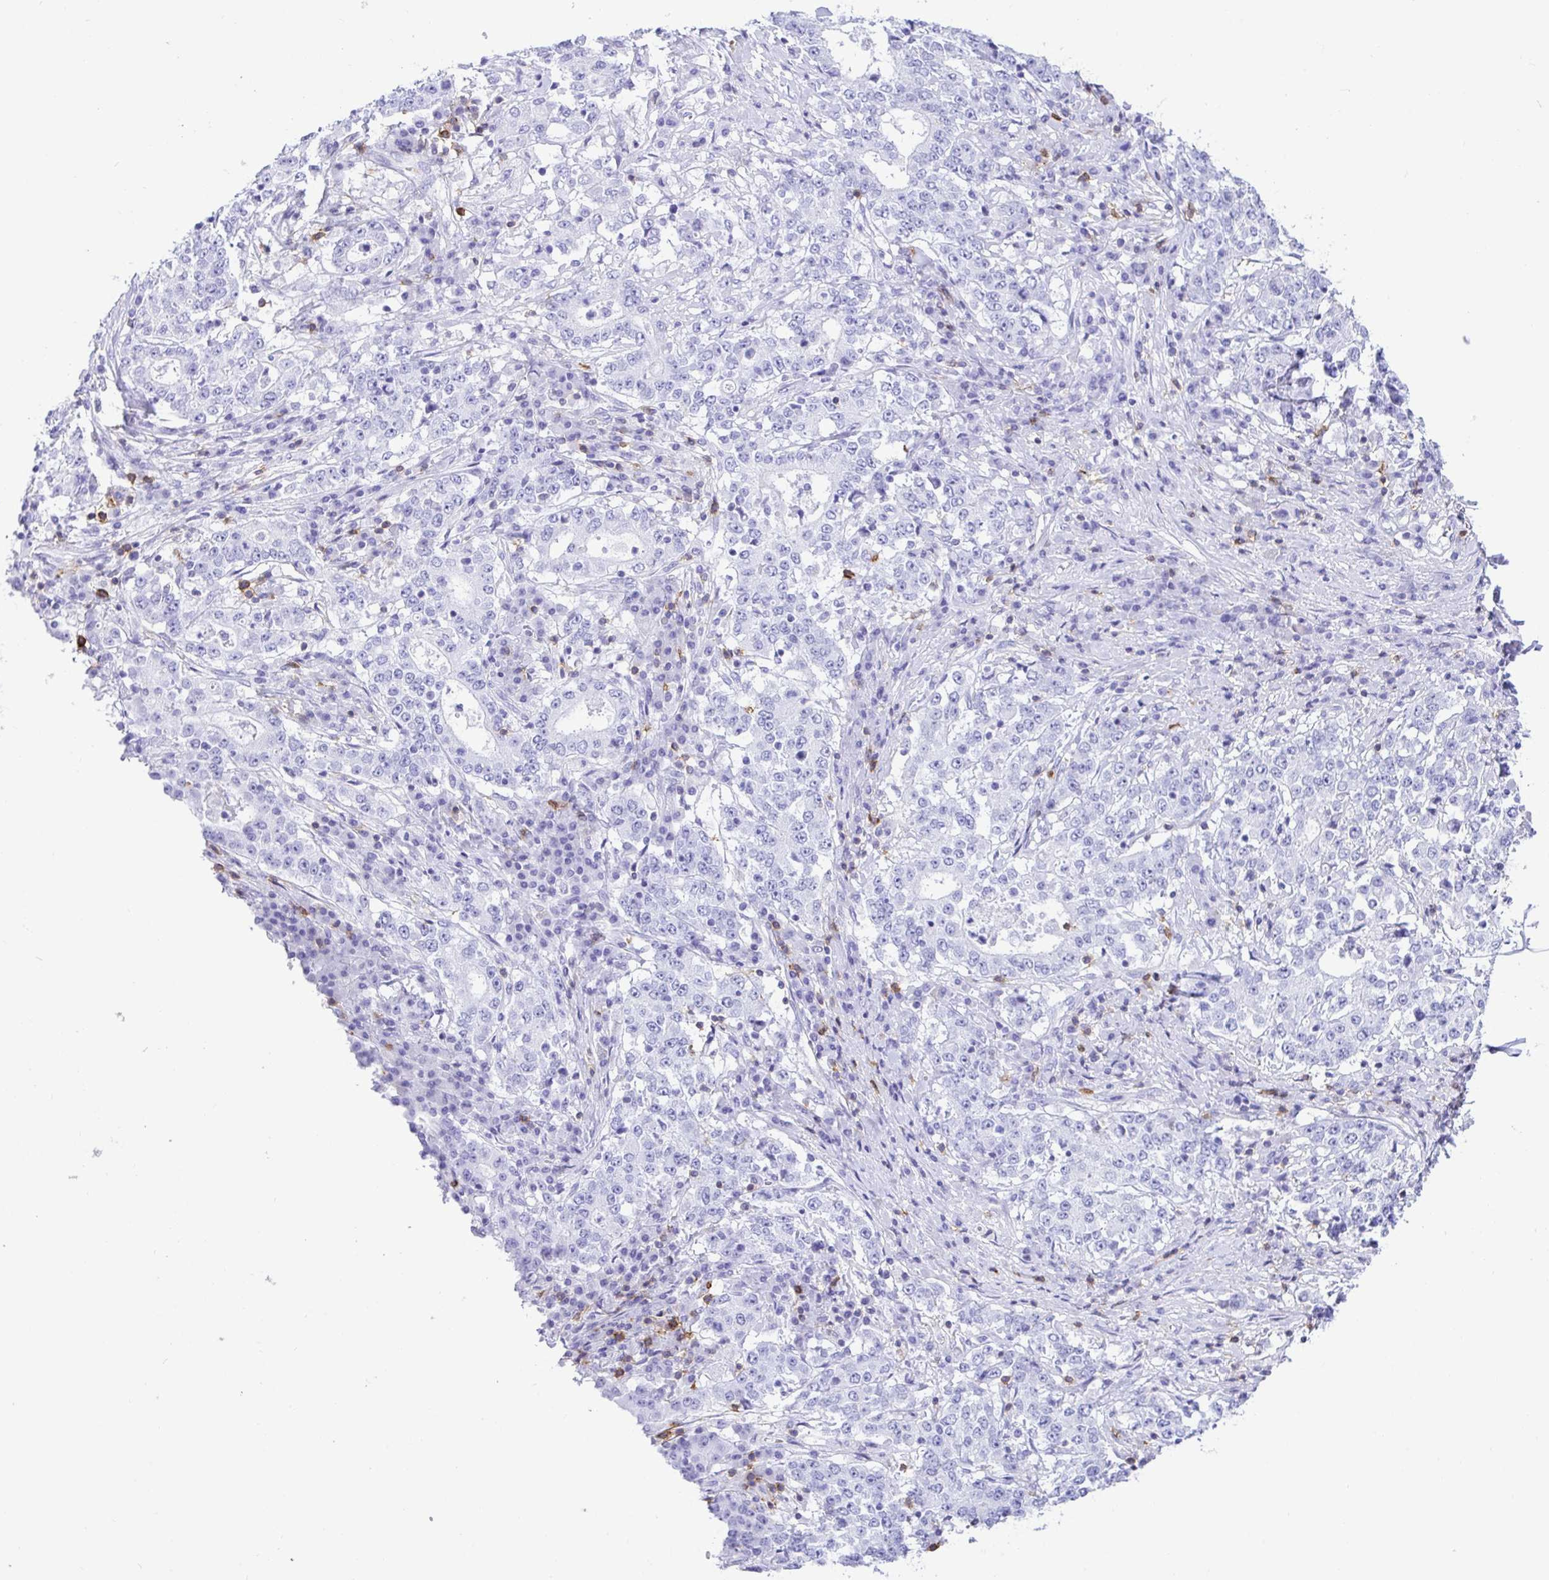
{"staining": {"intensity": "negative", "quantity": "none", "location": "none"}, "tissue": "stomach cancer", "cell_type": "Tumor cells", "image_type": "cancer", "snomed": [{"axis": "morphology", "description": "Adenocarcinoma, NOS"}, {"axis": "topography", "description": "Stomach"}], "caption": "High power microscopy histopathology image of an immunohistochemistry (IHC) histopathology image of stomach cancer, revealing no significant positivity in tumor cells. (DAB immunohistochemistry with hematoxylin counter stain).", "gene": "CD5", "patient": {"sex": "male", "age": 59}}